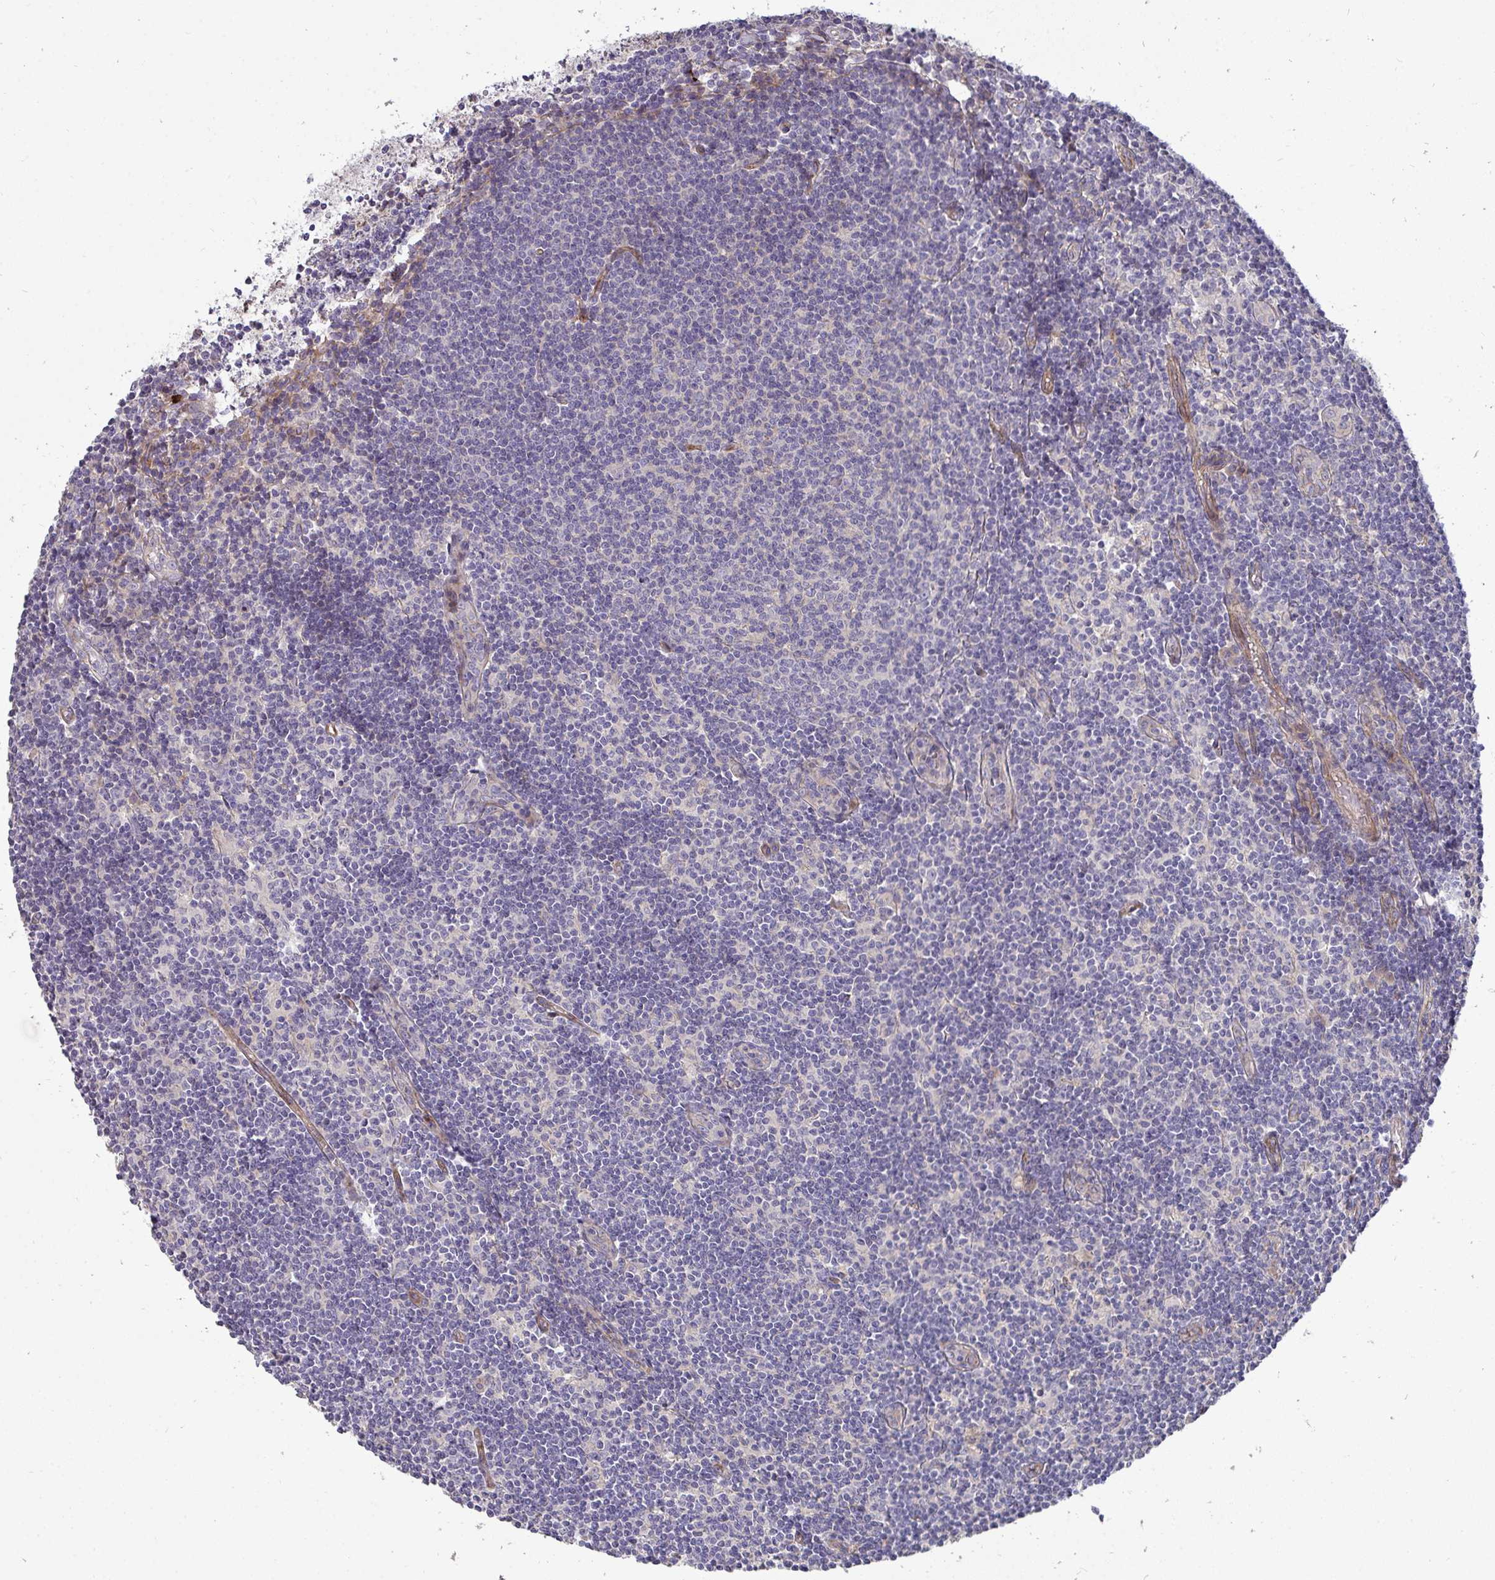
{"staining": {"intensity": "negative", "quantity": "none", "location": "none"}, "tissue": "lymph node", "cell_type": "Non-germinal center cells", "image_type": "normal", "snomed": [{"axis": "morphology", "description": "Normal tissue, NOS"}, {"axis": "topography", "description": "Lymph node"}], "caption": "The immunohistochemistry (IHC) photomicrograph has no significant expression in non-germinal center cells of lymph node. (DAB IHC, high magnification).", "gene": "SH2D1B", "patient": {"sex": "female", "age": 31}}